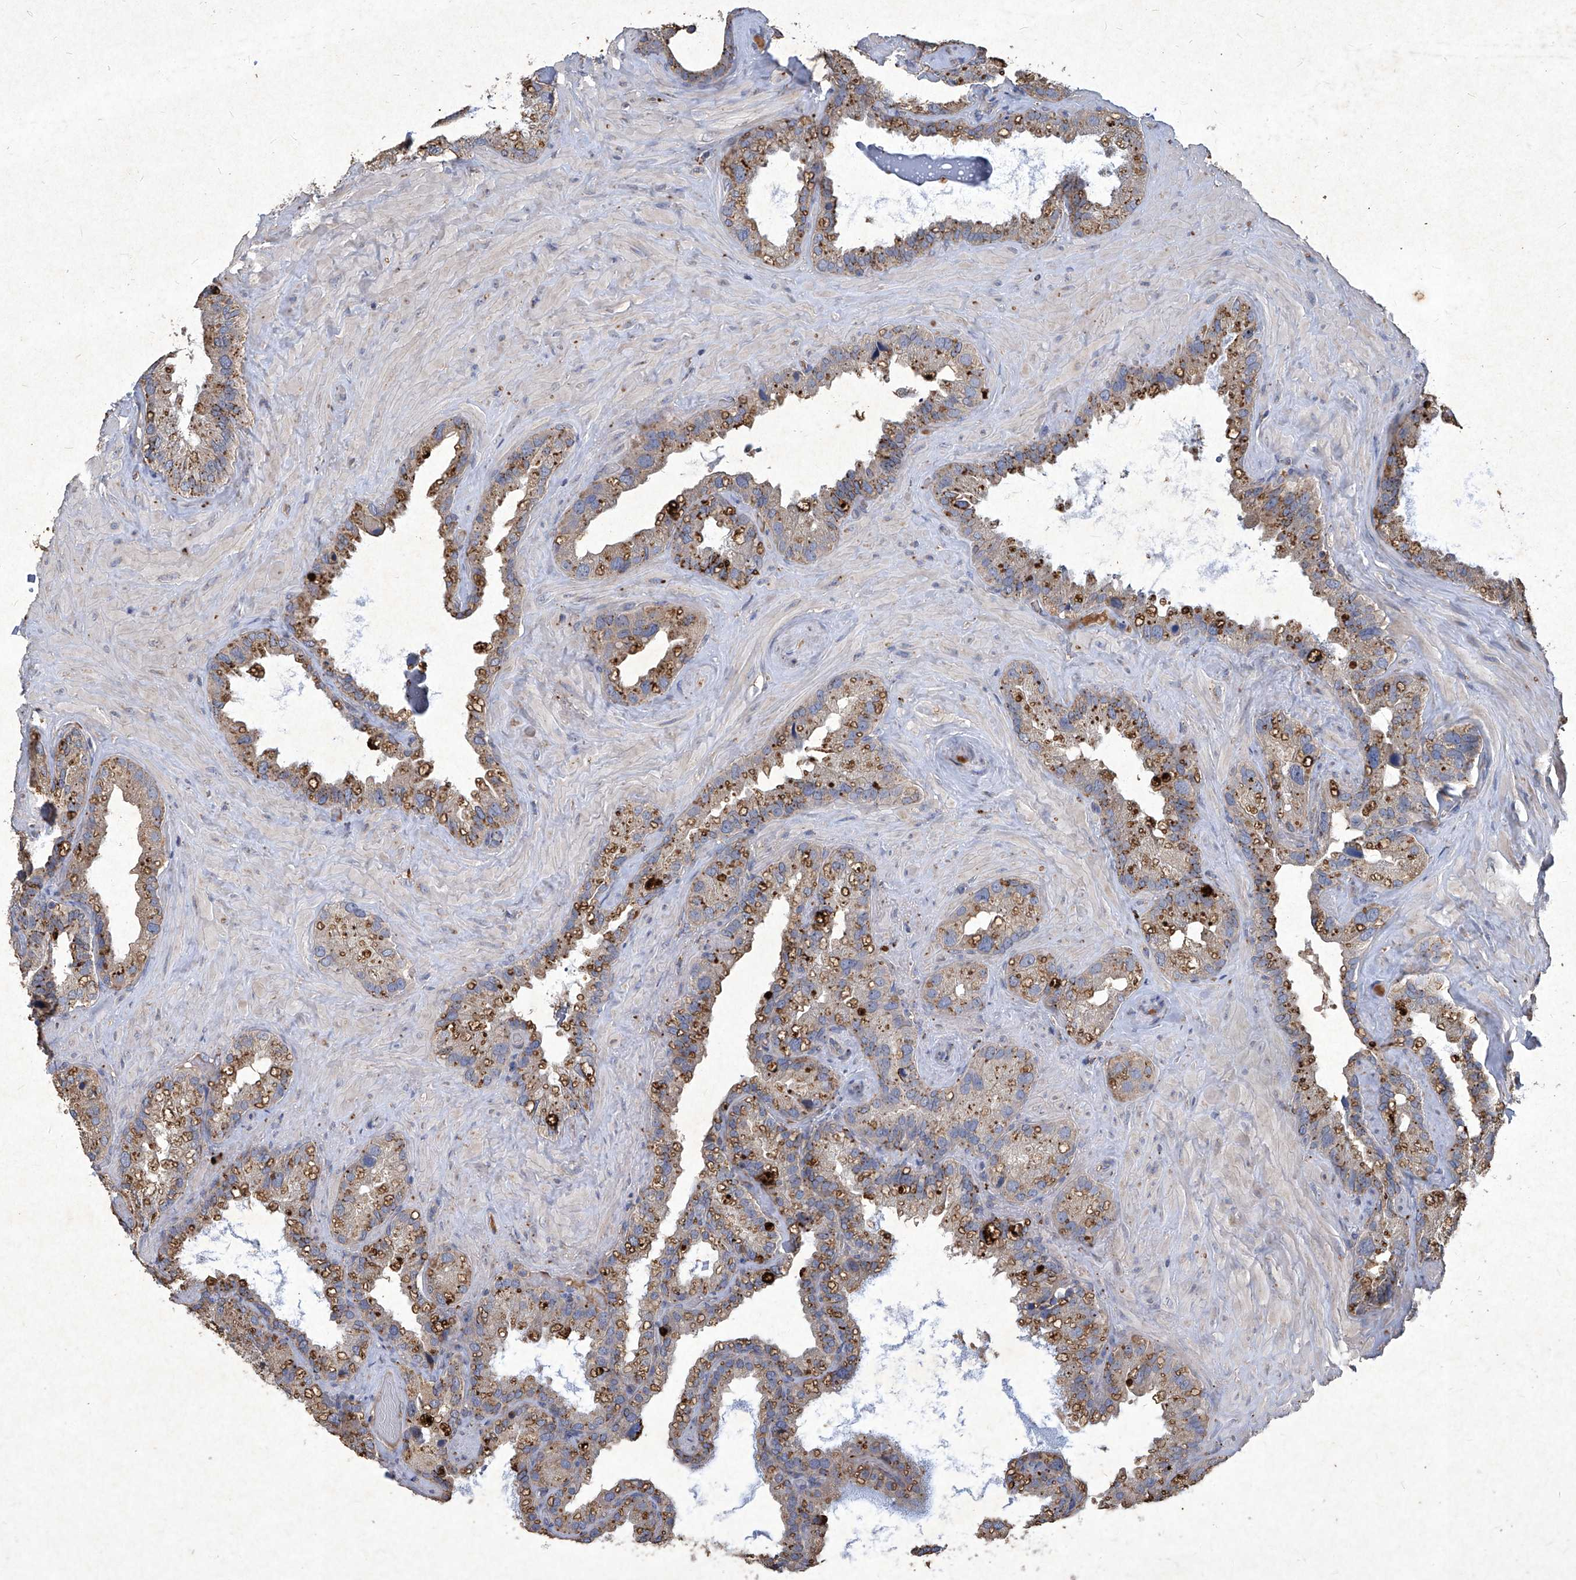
{"staining": {"intensity": "moderate", "quantity": ">75%", "location": "cytoplasmic/membranous"}, "tissue": "seminal vesicle", "cell_type": "Glandular cells", "image_type": "normal", "snomed": [{"axis": "morphology", "description": "Normal tissue, NOS"}, {"axis": "topography", "description": "Prostate"}, {"axis": "topography", "description": "Seminal veicle"}], "caption": "IHC (DAB) staining of normal human seminal vesicle shows moderate cytoplasmic/membranous protein staining in about >75% of glandular cells. Nuclei are stained in blue.", "gene": "MED16", "patient": {"sex": "male", "age": 68}}